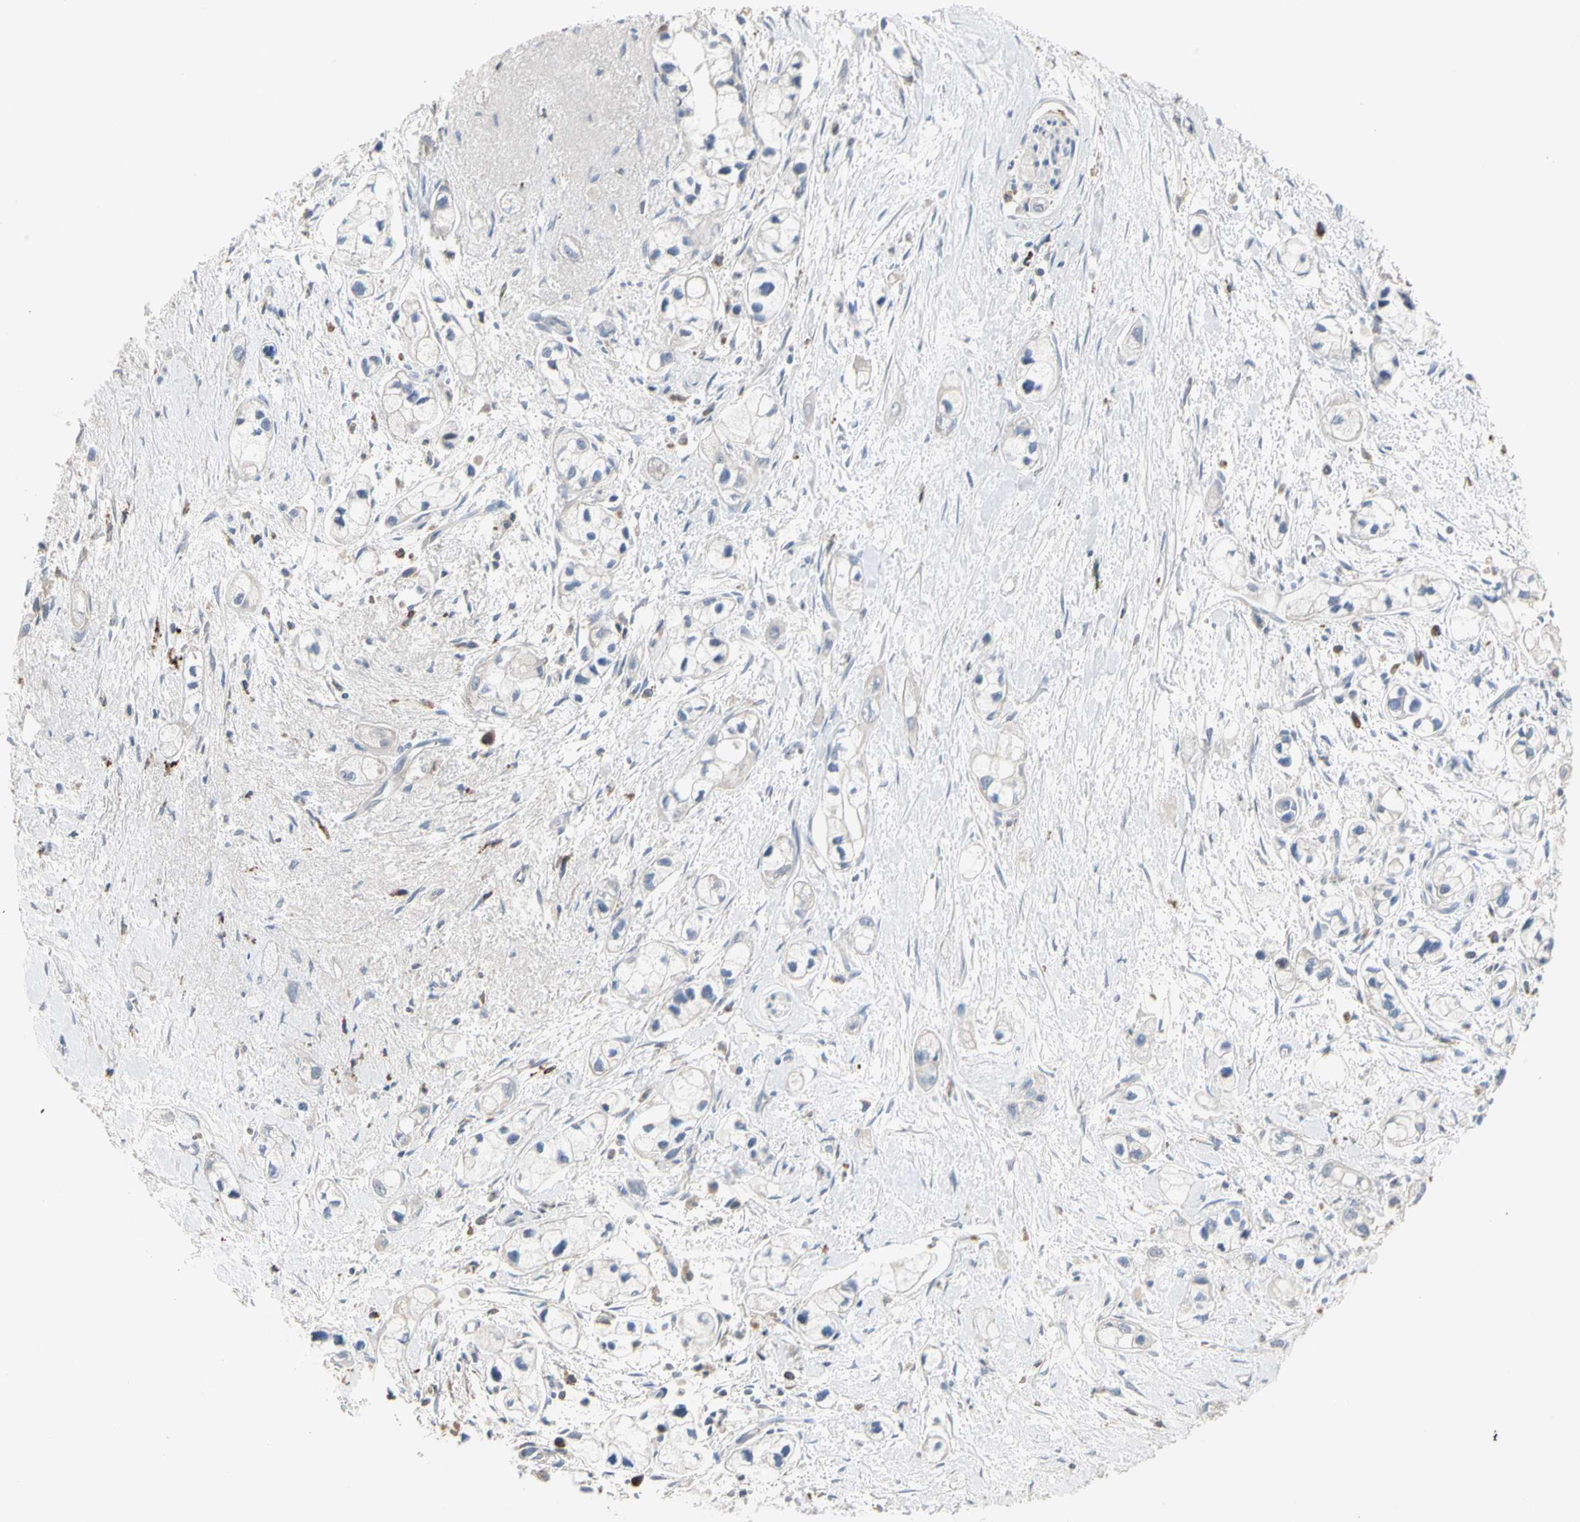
{"staining": {"intensity": "negative", "quantity": "none", "location": "none"}, "tissue": "pancreatic cancer", "cell_type": "Tumor cells", "image_type": "cancer", "snomed": [{"axis": "morphology", "description": "Adenocarcinoma, NOS"}, {"axis": "topography", "description": "Pancreas"}], "caption": "IHC of pancreatic cancer (adenocarcinoma) shows no positivity in tumor cells.", "gene": "ADA2", "patient": {"sex": "male", "age": 74}}